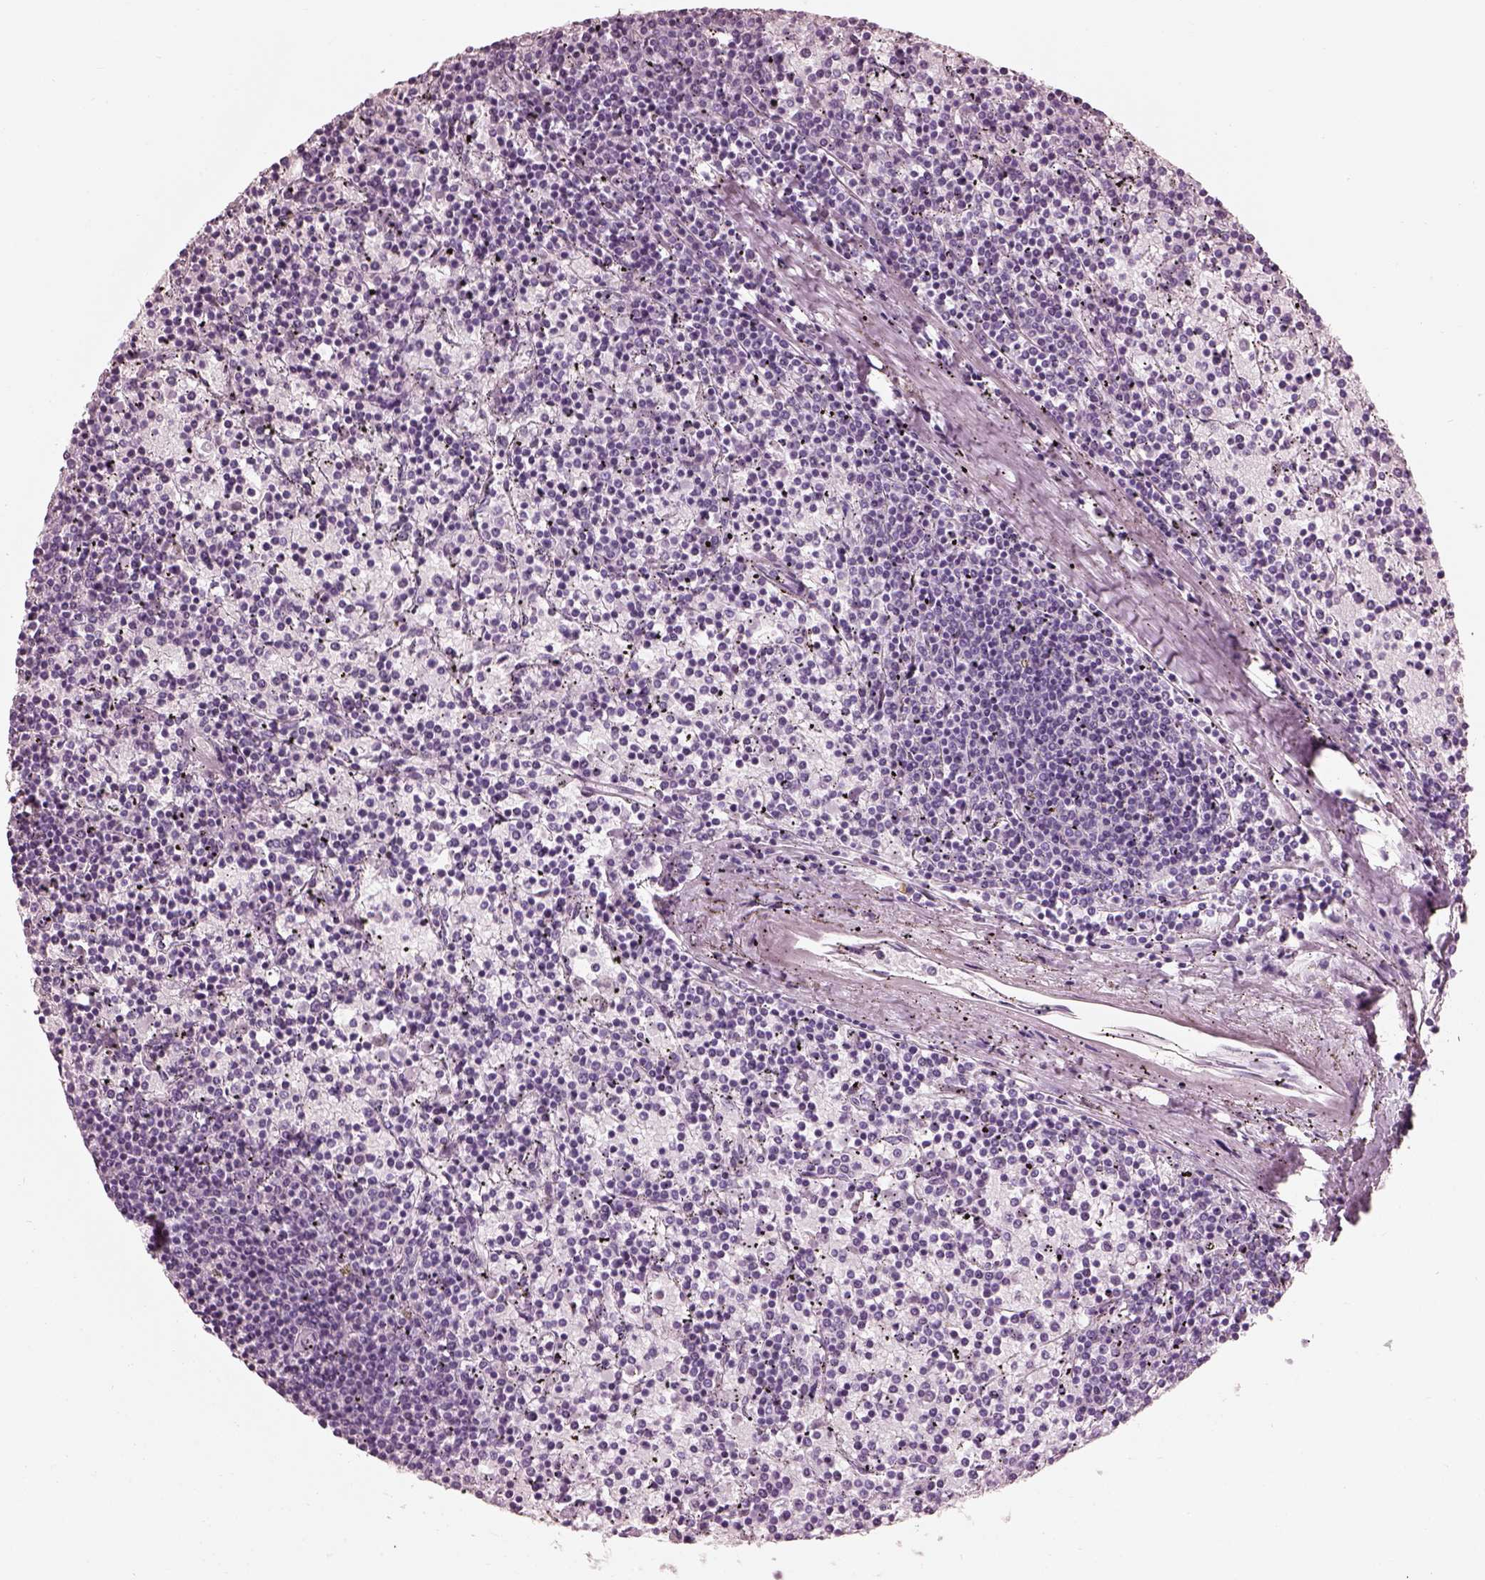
{"staining": {"intensity": "negative", "quantity": "none", "location": "none"}, "tissue": "lymphoma", "cell_type": "Tumor cells", "image_type": "cancer", "snomed": [{"axis": "morphology", "description": "Malignant lymphoma, non-Hodgkin's type, Low grade"}, {"axis": "topography", "description": "Spleen"}], "caption": "The IHC photomicrograph has no significant expression in tumor cells of lymphoma tissue.", "gene": "TCHHL1", "patient": {"sex": "female", "age": 77}}